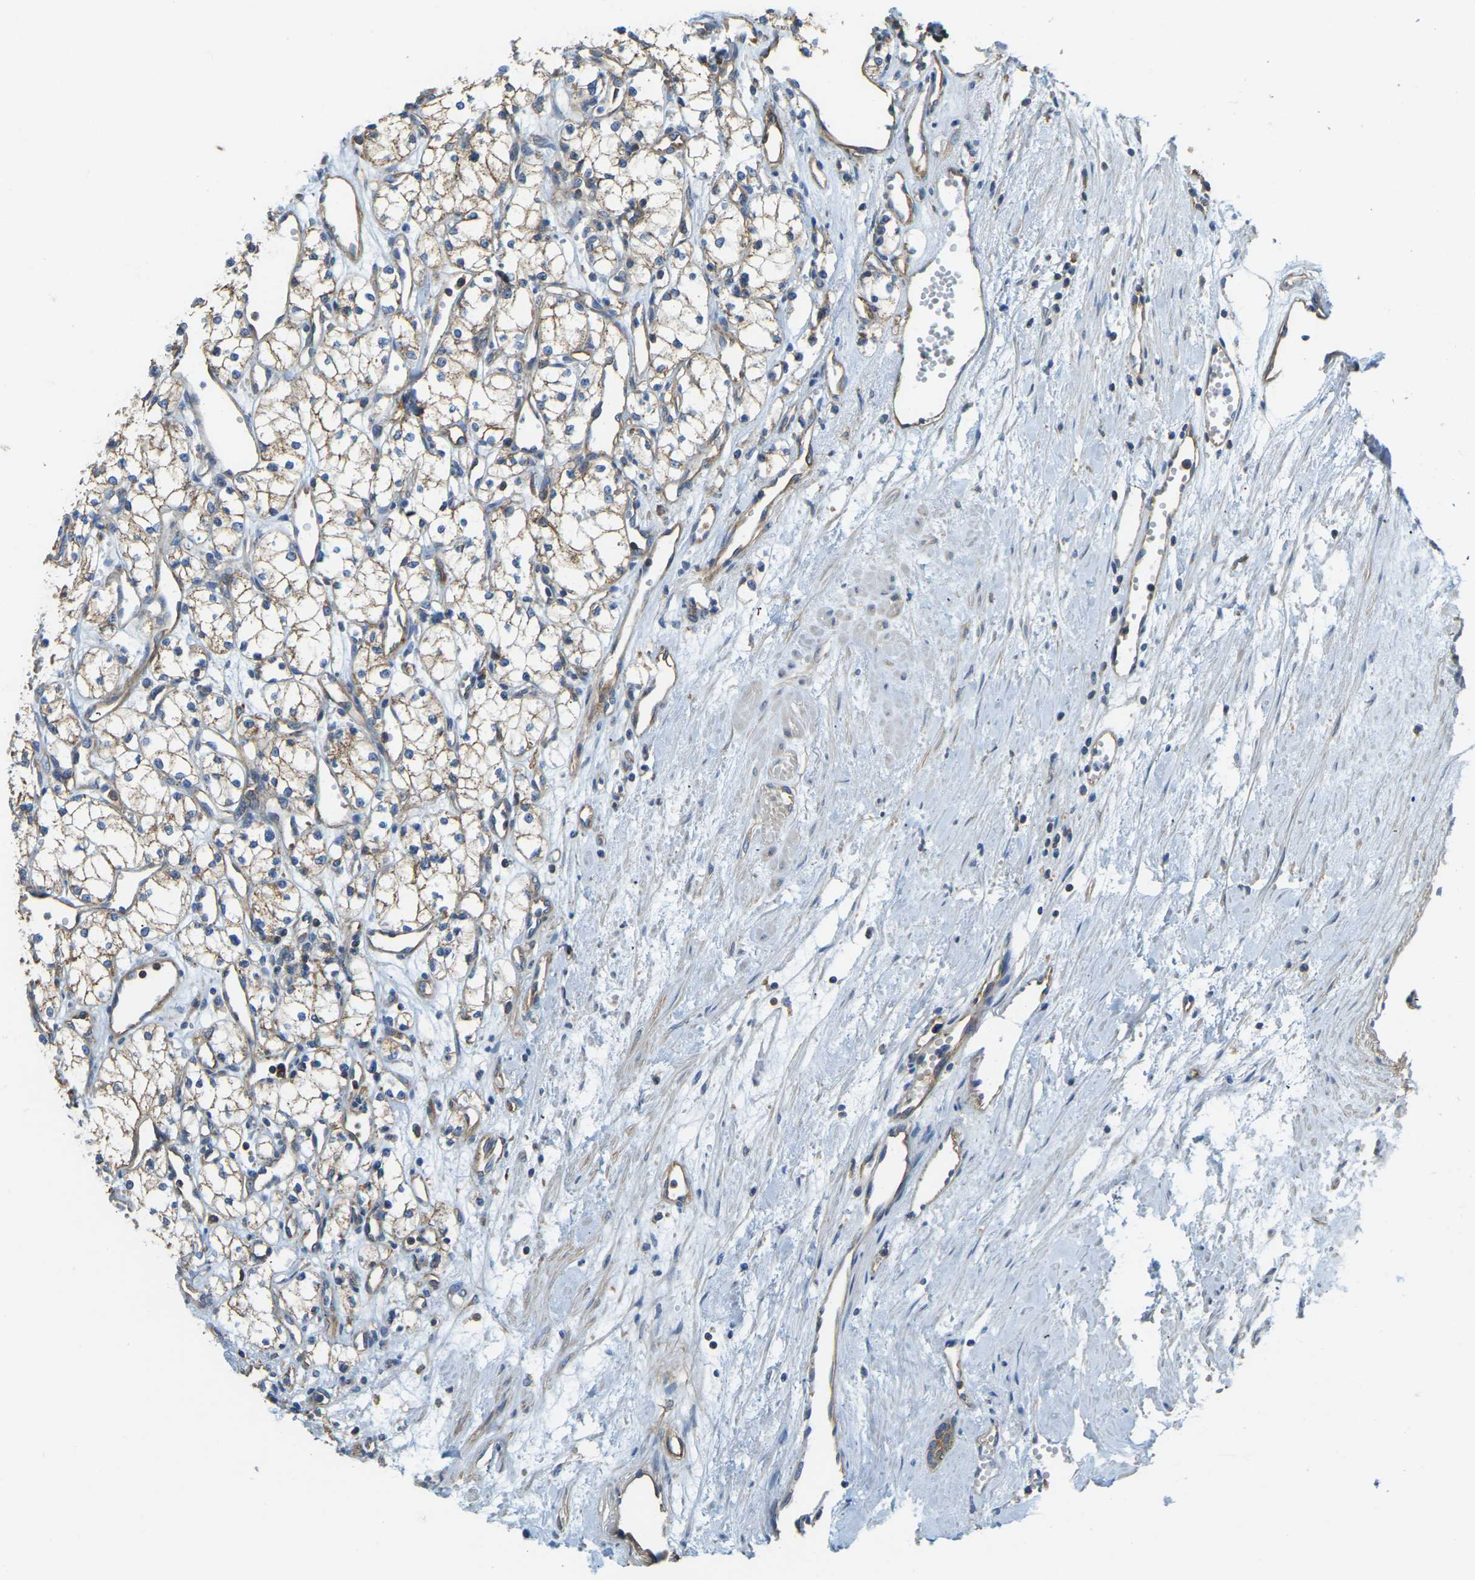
{"staining": {"intensity": "moderate", "quantity": ">75%", "location": "cytoplasmic/membranous"}, "tissue": "renal cancer", "cell_type": "Tumor cells", "image_type": "cancer", "snomed": [{"axis": "morphology", "description": "Adenocarcinoma, NOS"}, {"axis": "topography", "description": "Kidney"}], "caption": "Moderate cytoplasmic/membranous protein staining is present in approximately >75% of tumor cells in renal cancer (adenocarcinoma). The protein of interest is stained brown, and the nuclei are stained in blue (DAB (3,3'-diaminobenzidine) IHC with brightfield microscopy, high magnification).", "gene": "AHNAK", "patient": {"sex": "male", "age": 59}}